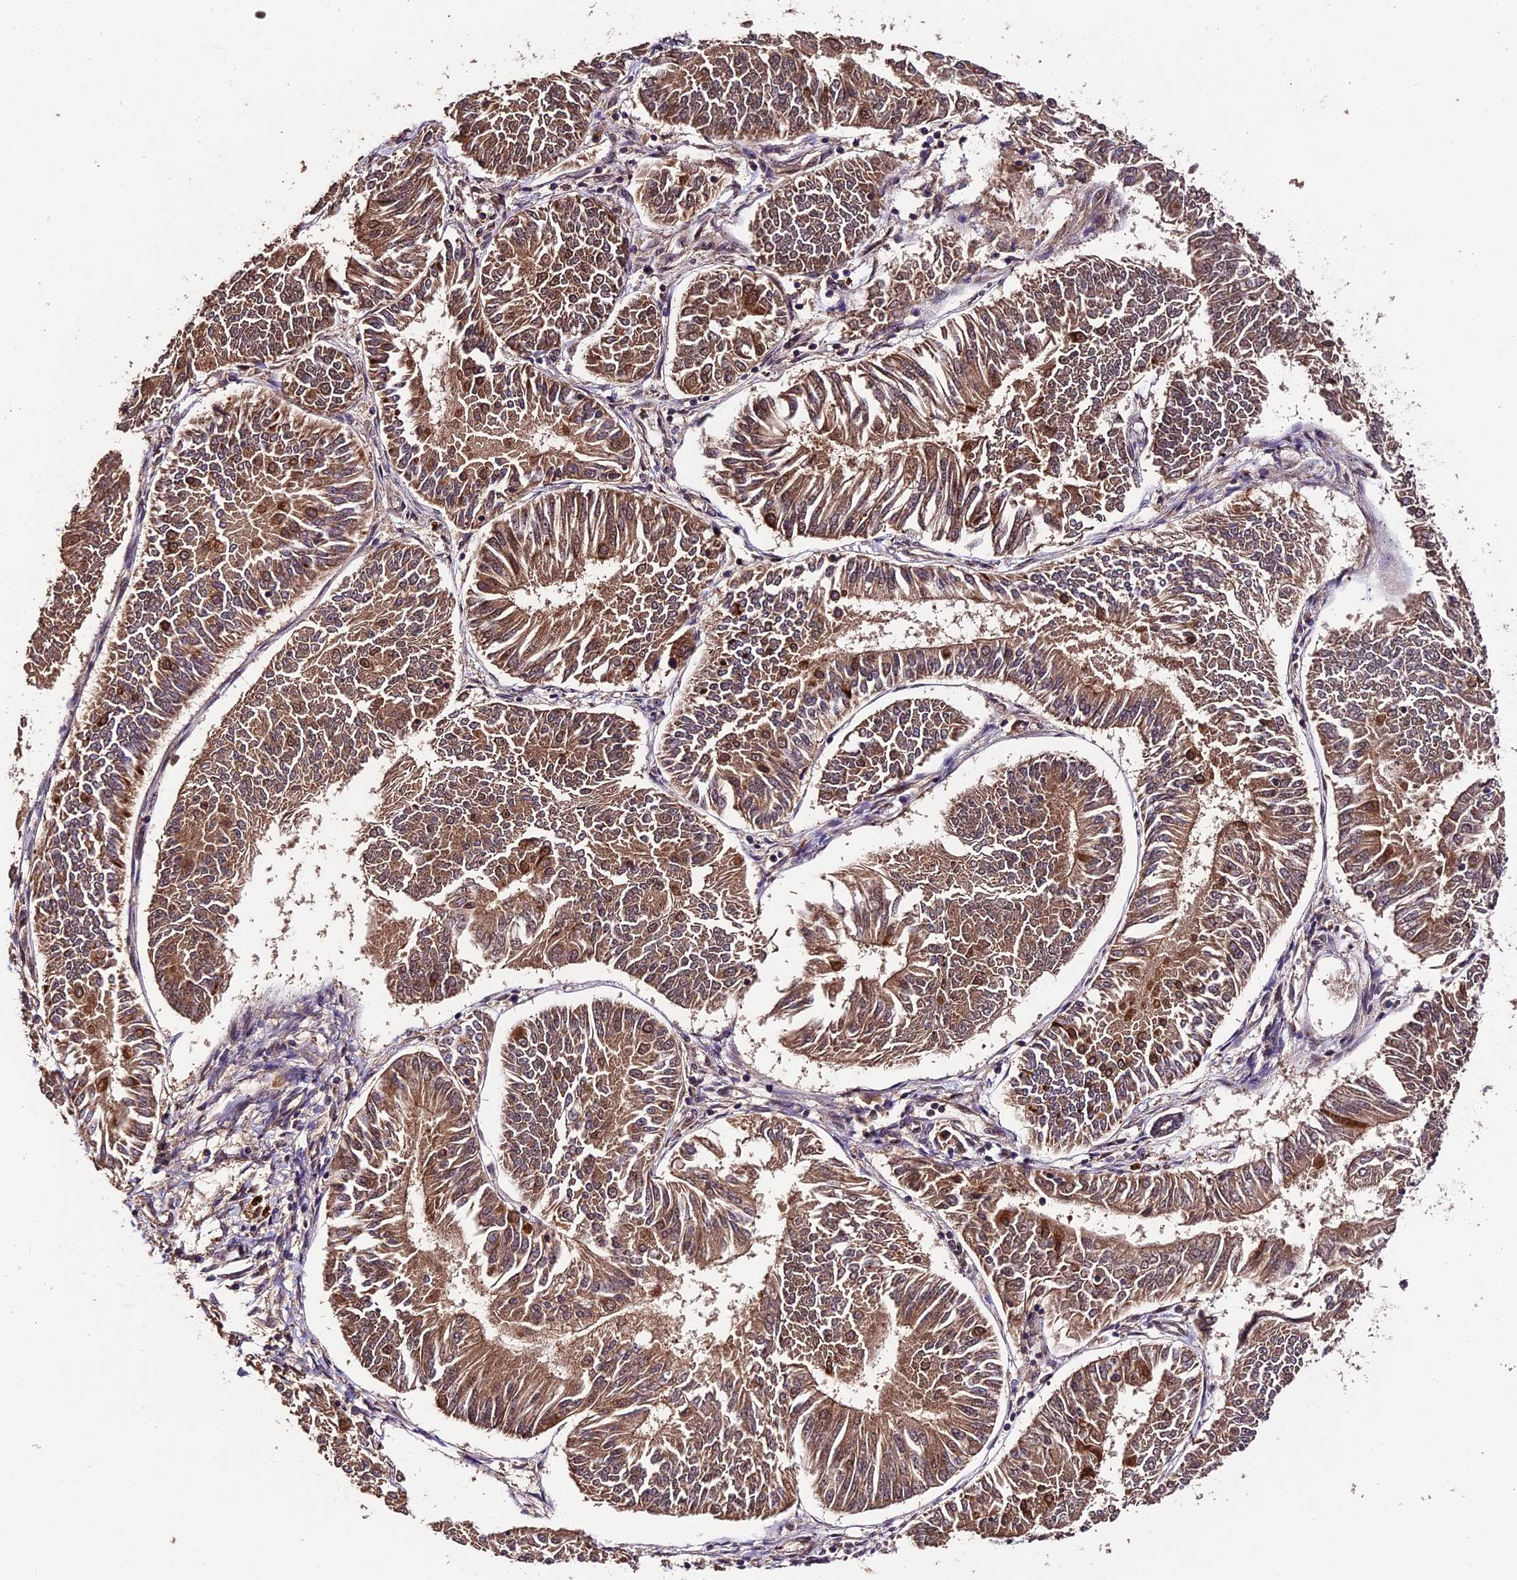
{"staining": {"intensity": "moderate", "quantity": ">75%", "location": "cytoplasmic/membranous"}, "tissue": "endometrial cancer", "cell_type": "Tumor cells", "image_type": "cancer", "snomed": [{"axis": "morphology", "description": "Adenocarcinoma, NOS"}, {"axis": "topography", "description": "Endometrium"}], "caption": "Endometrial adenocarcinoma stained for a protein (brown) exhibits moderate cytoplasmic/membranous positive positivity in about >75% of tumor cells.", "gene": "TRMT1", "patient": {"sex": "female", "age": 58}}